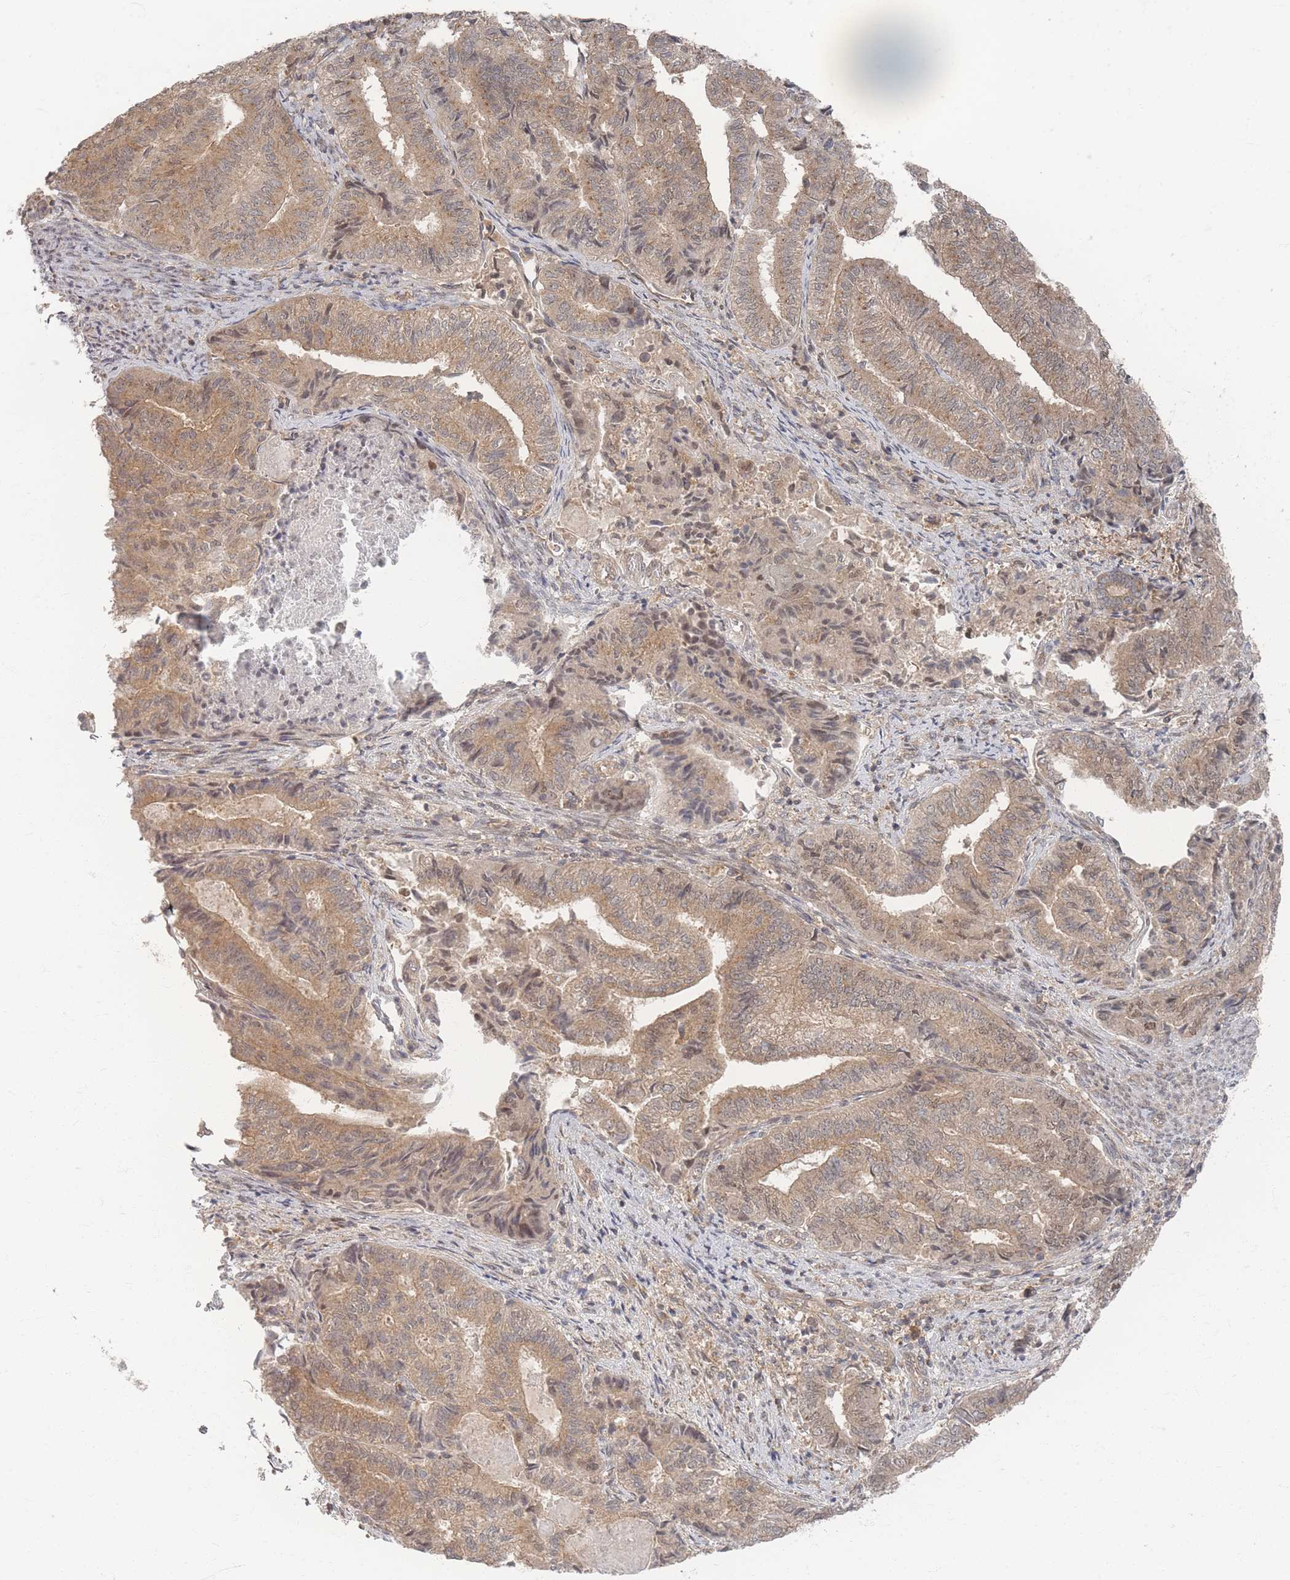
{"staining": {"intensity": "moderate", "quantity": ">75%", "location": "cytoplasmic/membranous,nuclear"}, "tissue": "endometrial cancer", "cell_type": "Tumor cells", "image_type": "cancer", "snomed": [{"axis": "morphology", "description": "Adenocarcinoma, NOS"}, {"axis": "topography", "description": "Endometrium"}], "caption": "The immunohistochemical stain labels moderate cytoplasmic/membranous and nuclear staining in tumor cells of adenocarcinoma (endometrial) tissue.", "gene": "PSMD9", "patient": {"sex": "female", "age": 80}}